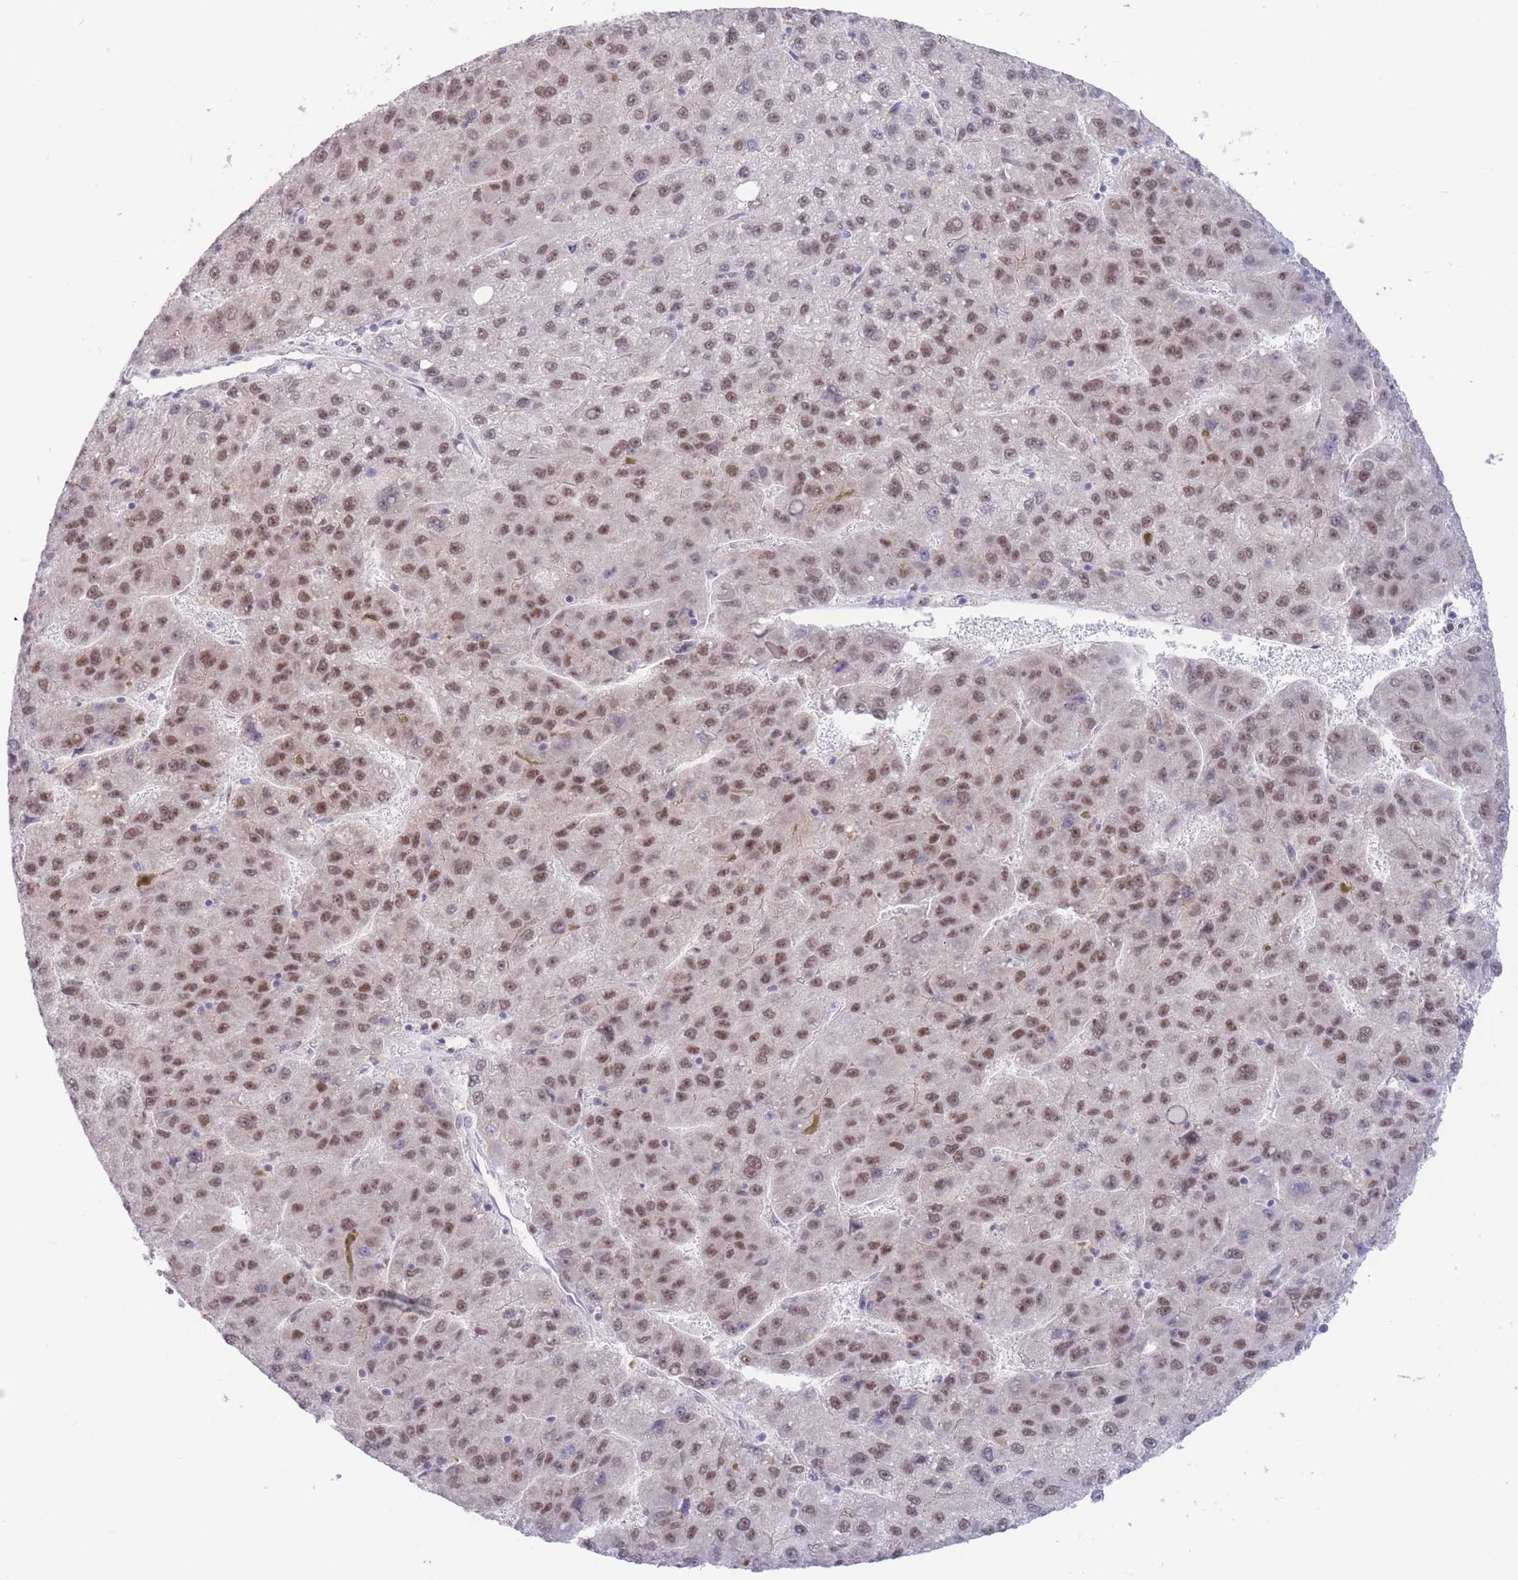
{"staining": {"intensity": "moderate", "quantity": ">75%", "location": "nuclear"}, "tissue": "liver cancer", "cell_type": "Tumor cells", "image_type": "cancer", "snomed": [{"axis": "morphology", "description": "Carcinoma, Hepatocellular, NOS"}, {"axis": "topography", "description": "Liver"}], "caption": "A histopathology image of liver cancer (hepatocellular carcinoma) stained for a protein shows moderate nuclear brown staining in tumor cells.", "gene": "SMAD9", "patient": {"sex": "female", "age": 82}}